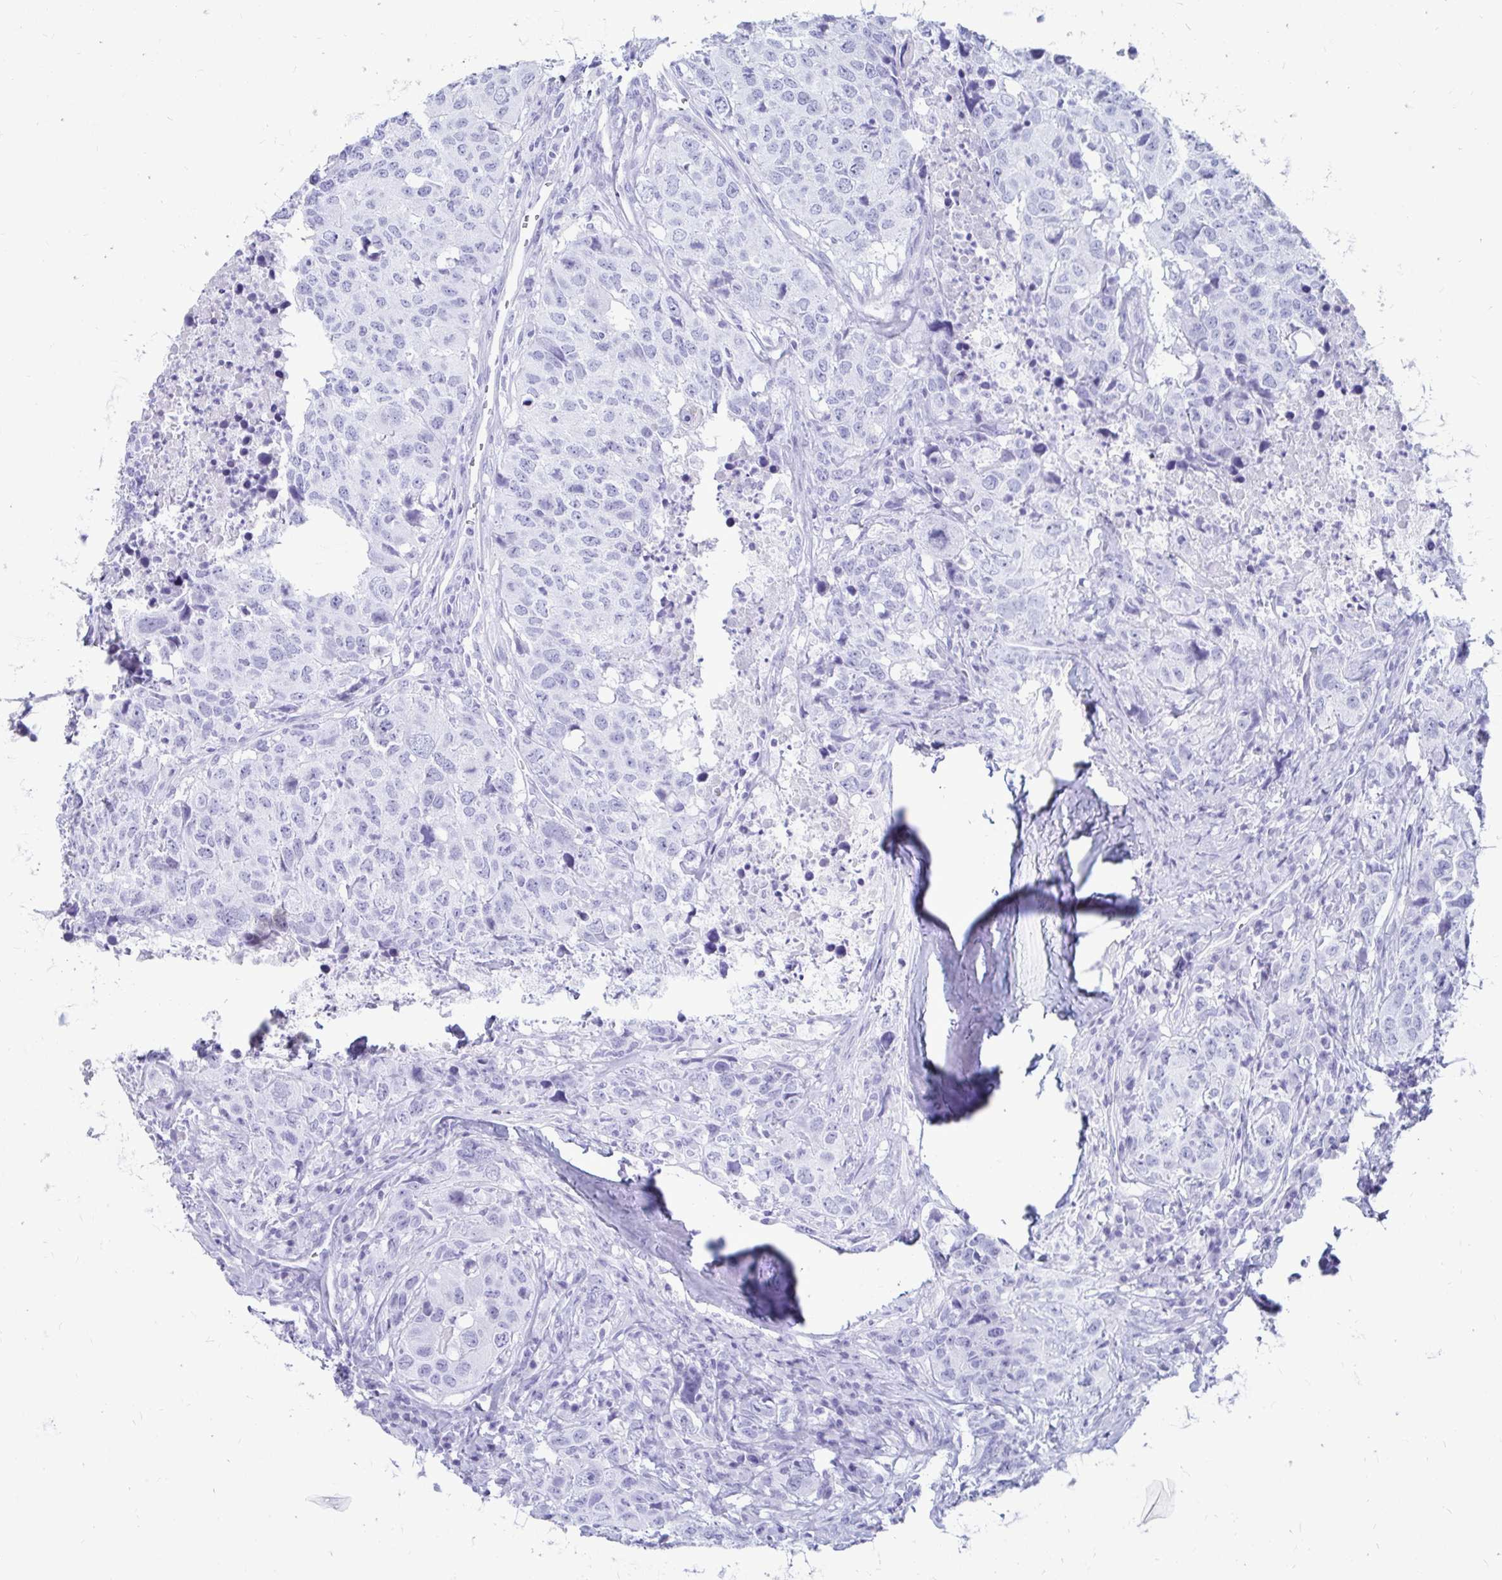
{"staining": {"intensity": "negative", "quantity": "none", "location": "none"}, "tissue": "head and neck cancer", "cell_type": "Tumor cells", "image_type": "cancer", "snomed": [{"axis": "morphology", "description": "Normal tissue, NOS"}, {"axis": "morphology", "description": "Squamous cell carcinoma, NOS"}, {"axis": "topography", "description": "Skeletal muscle"}, {"axis": "topography", "description": "Vascular tissue"}, {"axis": "topography", "description": "Peripheral nerve tissue"}, {"axis": "topography", "description": "Head-Neck"}], "caption": "Histopathology image shows no protein staining in tumor cells of head and neck squamous cell carcinoma tissue.", "gene": "OR10R2", "patient": {"sex": "male", "age": 66}}